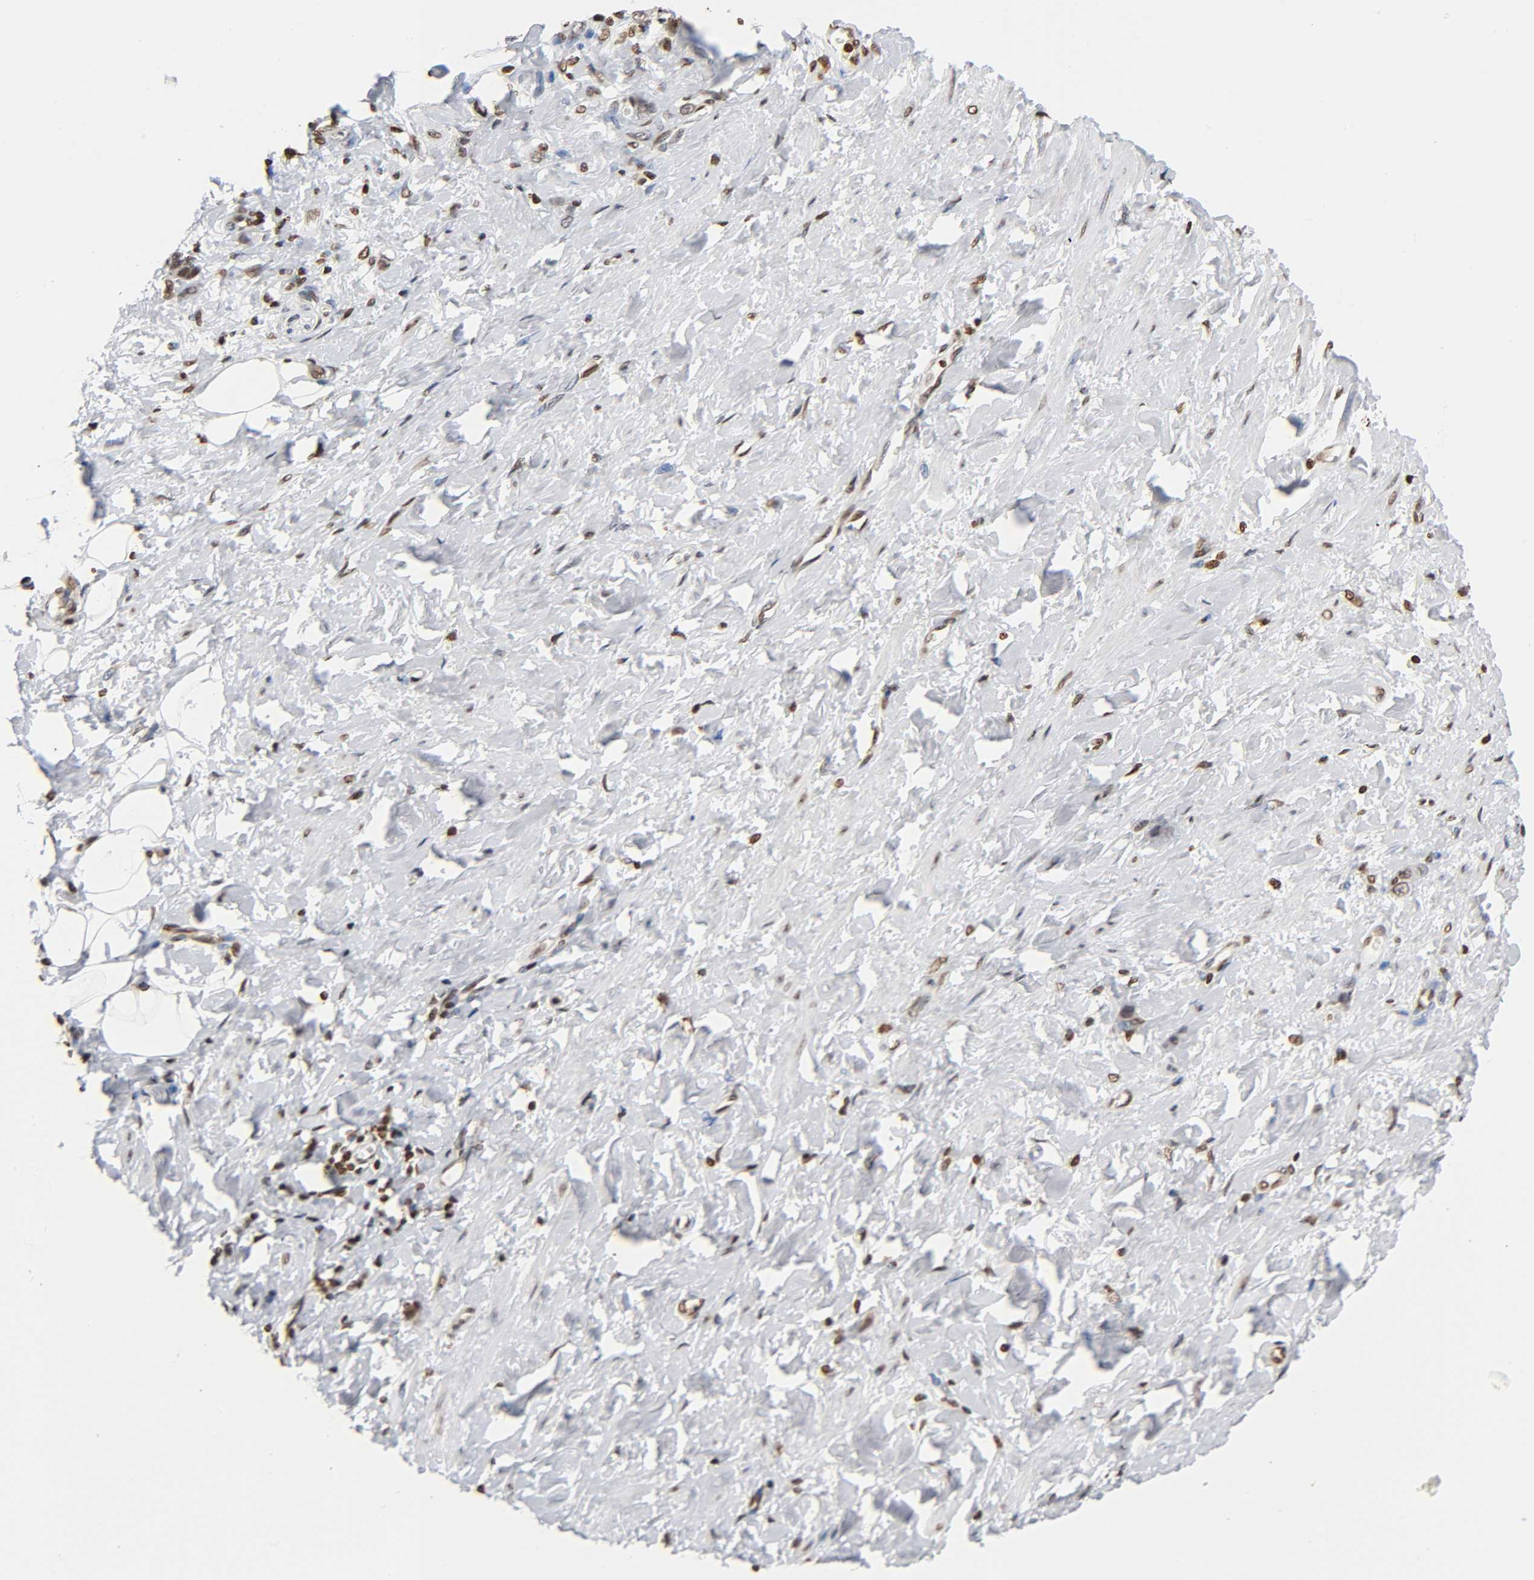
{"staining": {"intensity": "moderate", "quantity": ">75%", "location": "nuclear"}, "tissue": "stomach cancer", "cell_type": "Tumor cells", "image_type": "cancer", "snomed": [{"axis": "morphology", "description": "Adenocarcinoma, NOS"}, {"axis": "topography", "description": "Stomach"}], "caption": "This histopathology image exhibits stomach adenocarcinoma stained with IHC to label a protein in brown. The nuclear of tumor cells show moderate positivity for the protein. Nuclei are counter-stained blue.", "gene": "HOXA6", "patient": {"sex": "male", "age": 82}}